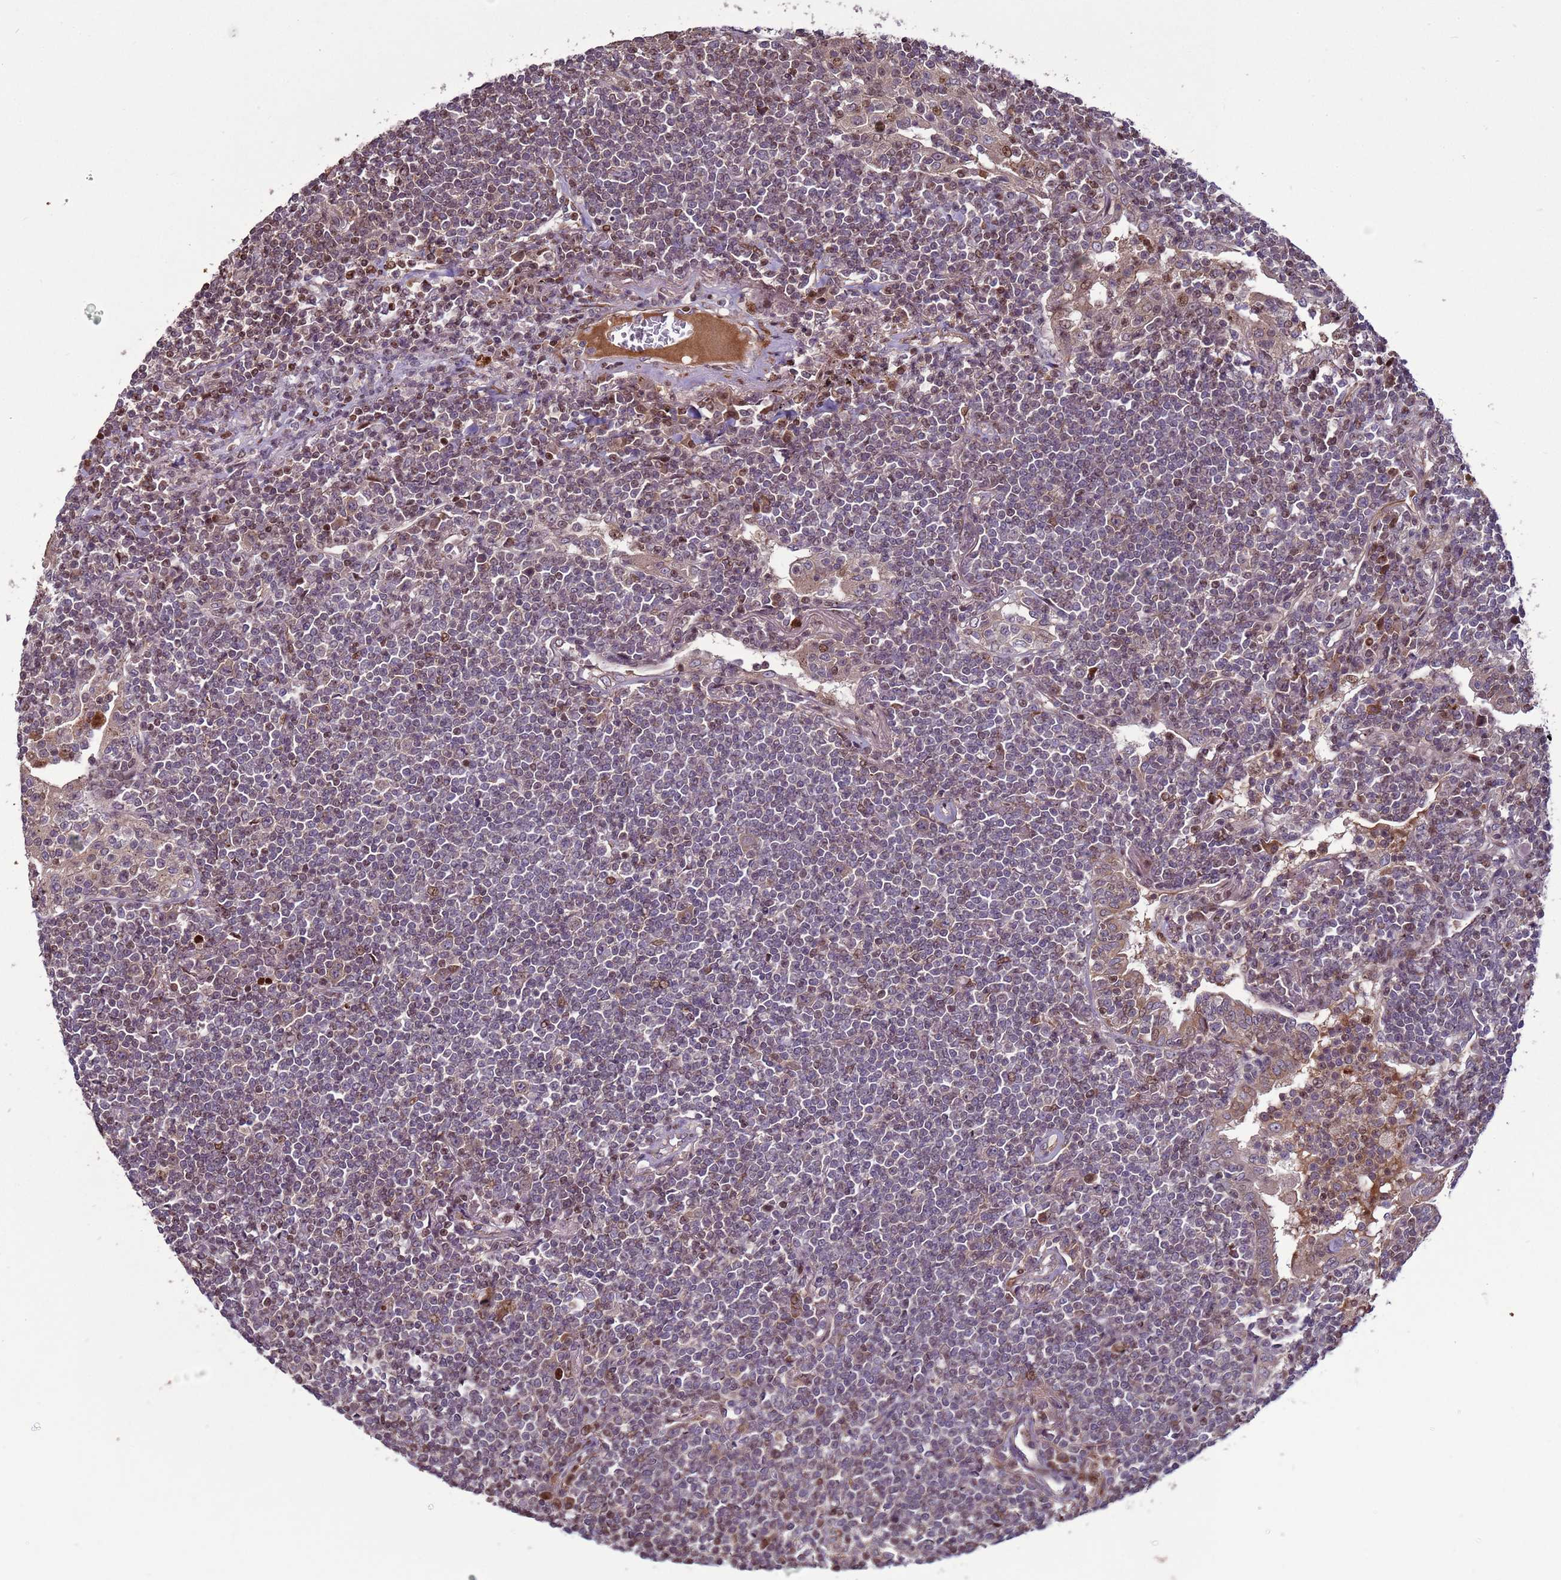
{"staining": {"intensity": "weak", "quantity": "<25%", "location": "nuclear"}, "tissue": "lymphoma", "cell_type": "Tumor cells", "image_type": "cancer", "snomed": [{"axis": "morphology", "description": "Malignant lymphoma, non-Hodgkin's type, Low grade"}, {"axis": "topography", "description": "Lung"}], "caption": "A high-resolution histopathology image shows immunohistochemistry (IHC) staining of lymphoma, which demonstrates no significant staining in tumor cells.", "gene": "HGH1", "patient": {"sex": "female", "age": 71}}